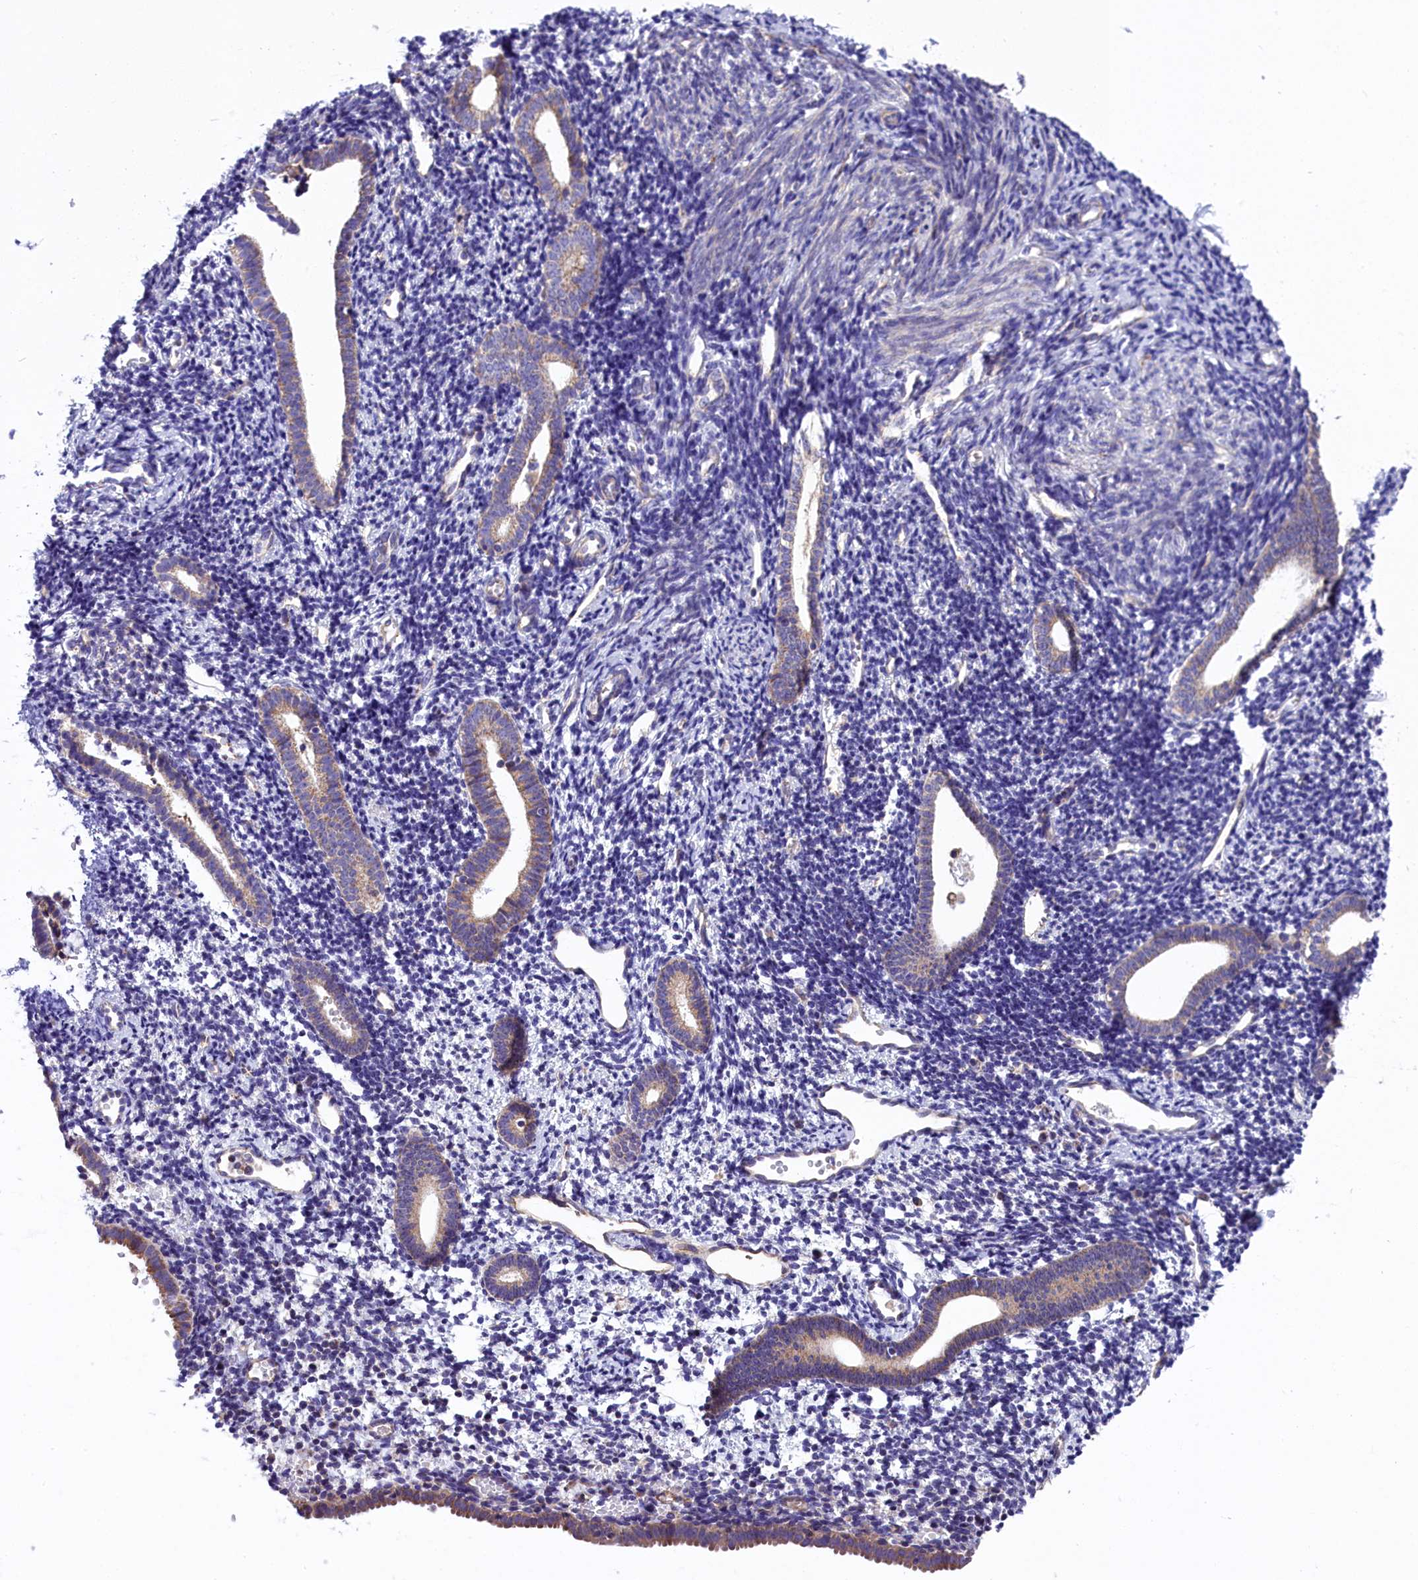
{"staining": {"intensity": "negative", "quantity": "none", "location": "none"}, "tissue": "endometrium", "cell_type": "Cells in endometrial stroma", "image_type": "normal", "snomed": [{"axis": "morphology", "description": "Normal tissue, NOS"}, {"axis": "topography", "description": "Endometrium"}], "caption": "Unremarkable endometrium was stained to show a protein in brown. There is no significant positivity in cells in endometrial stroma. Nuclei are stained in blue.", "gene": "DNAJB9", "patient": {"sex": "female", "age": 56}}